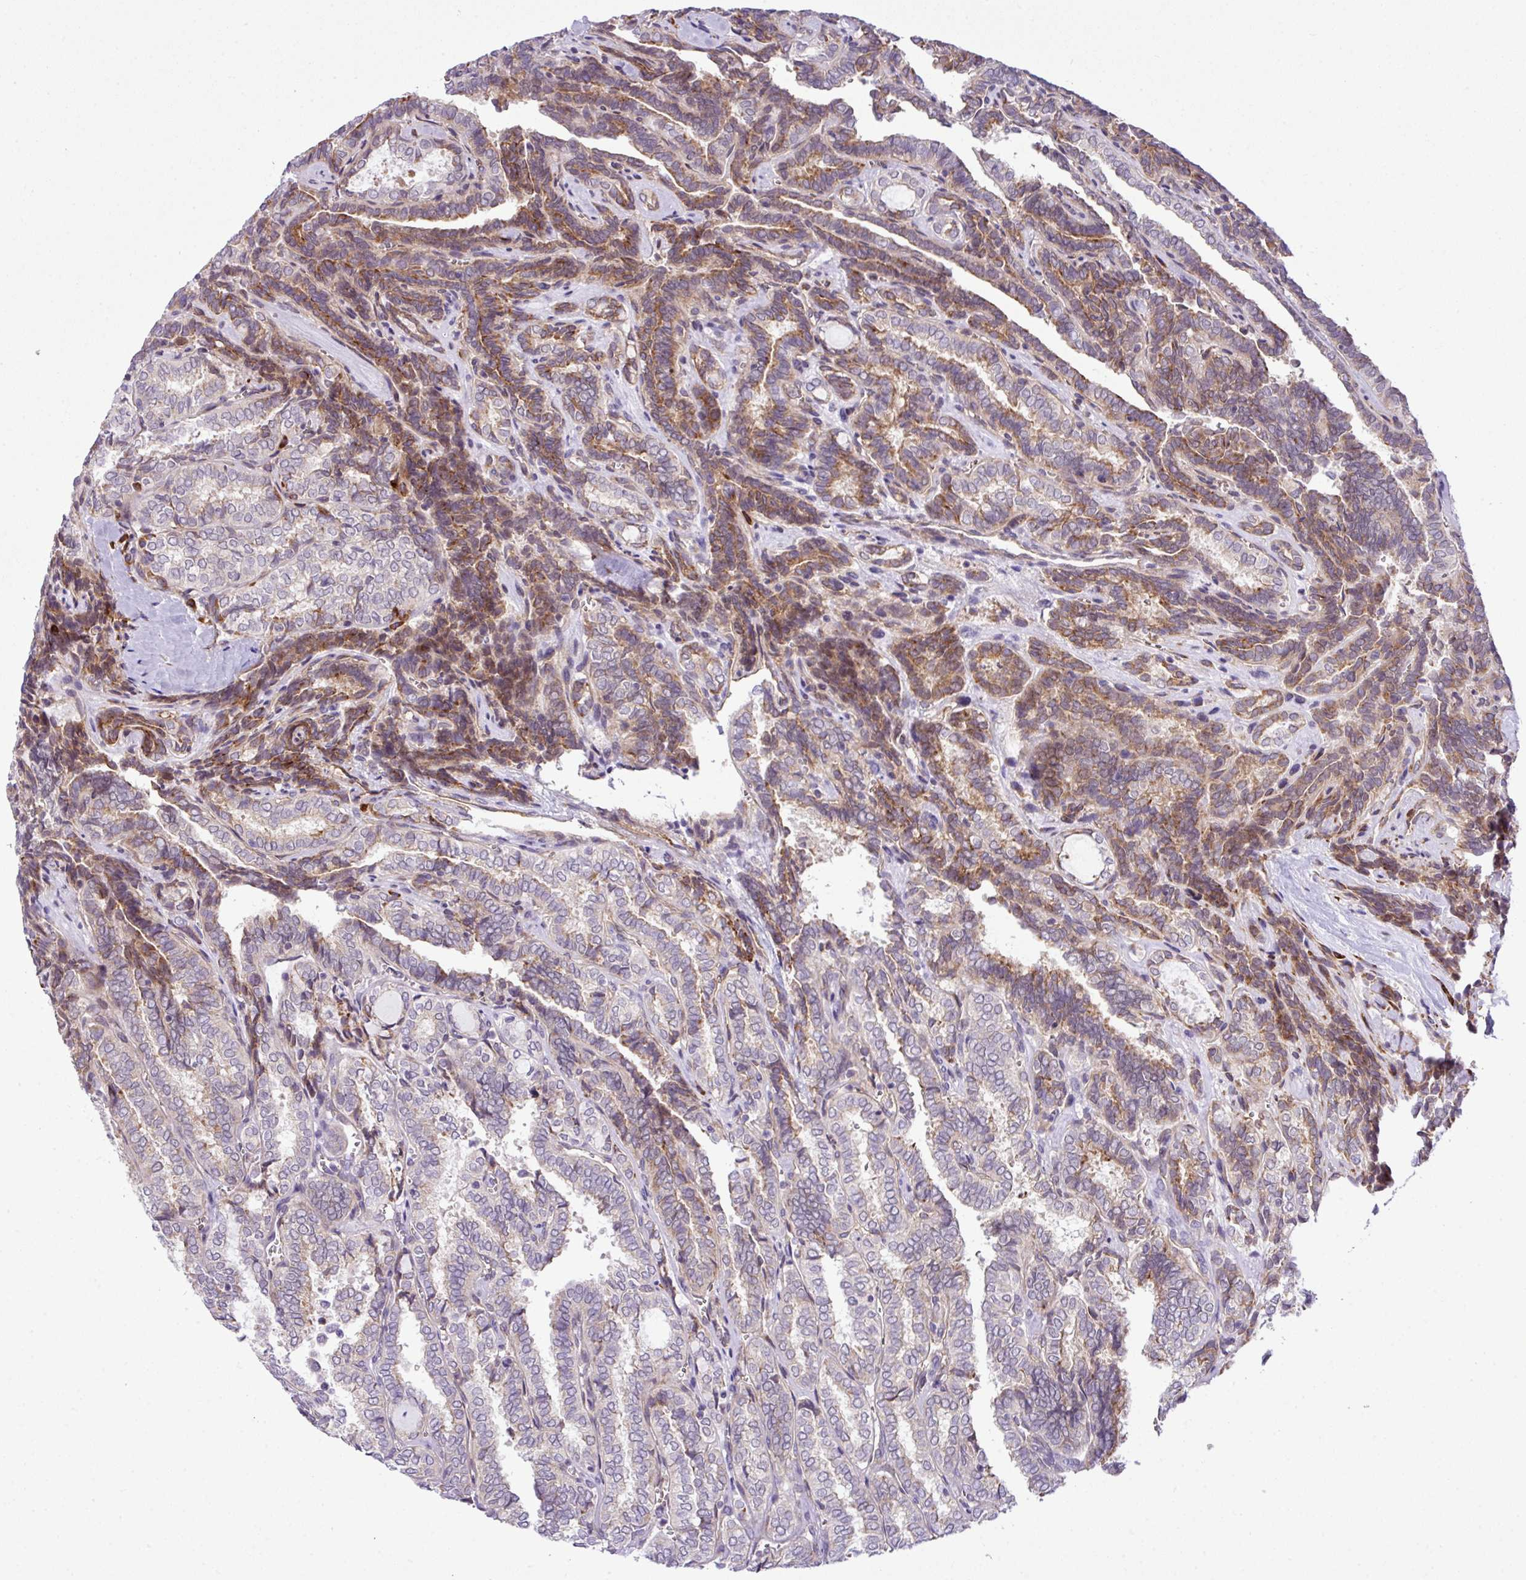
{"staining": {"intensity": "moderate", "quantity": "<25%", "location": "cytoplasmic/membranous"}, "tissue": "thyroid cancer", "cell_type": "Tumor cells", "image_type": "cancer", "snomed": [{"axis": "morphology", "description": "Papillary adenocarcinoma, NOS"}, {"axis": "topography", "description": "Thyroid gland"}], "caption": "A micrograph of human papillary adenocarcinoma (thyroid) stained for a protein exhibits moderate cytoplasmic/membranous brown staining in tumor cells. (Brightfield microscopy of DAB IHC at high magnification).", "gene": "CFAP97", "patient": {"sex": "female", "age": 30}}